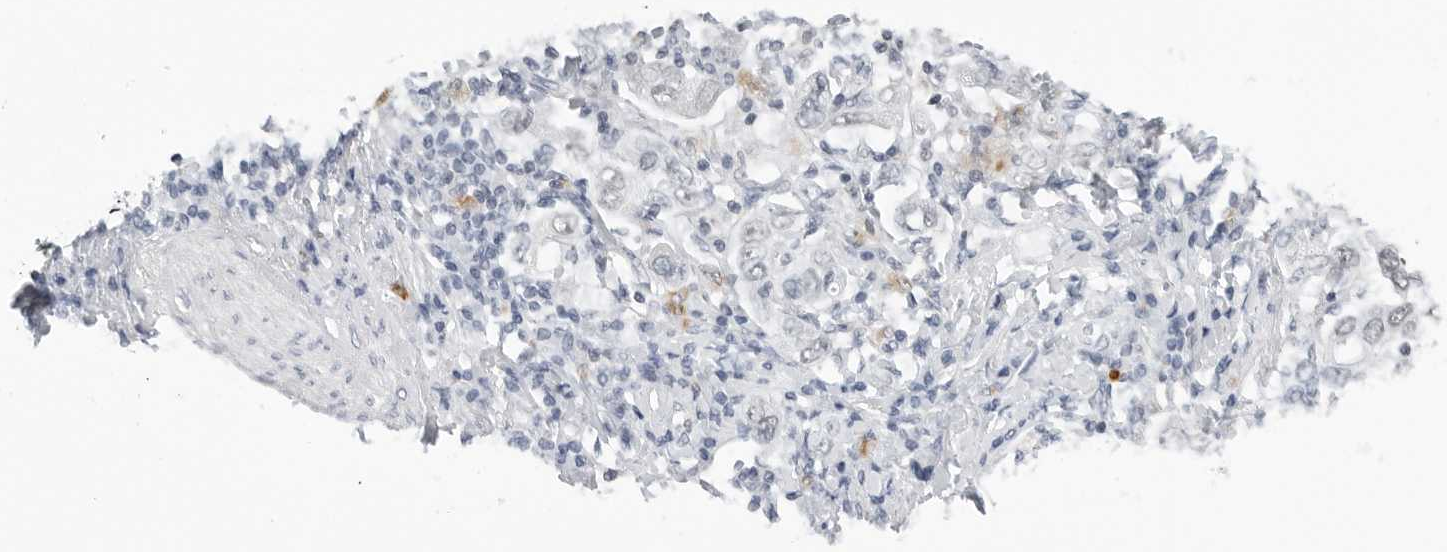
{"staining": {"intensity": "negative", "quantity": "none", "location": "none"}, "tissue": "stomach cancer", "cell_type": "Tumor cells", "image_type": "cancer", "snomed": [{"axis": "morphology", "description": "Adenocarcinoma, NOS"}, {"axis": "topography", "description": "Stomach"}], "caption": "Stomach cancer (adenocarcinoma) was stained to show a protein in brown. There is no significant positivity in tumor cells.", "gene": "TSEN2", "patient": {"sex": "female", "age": 76}}